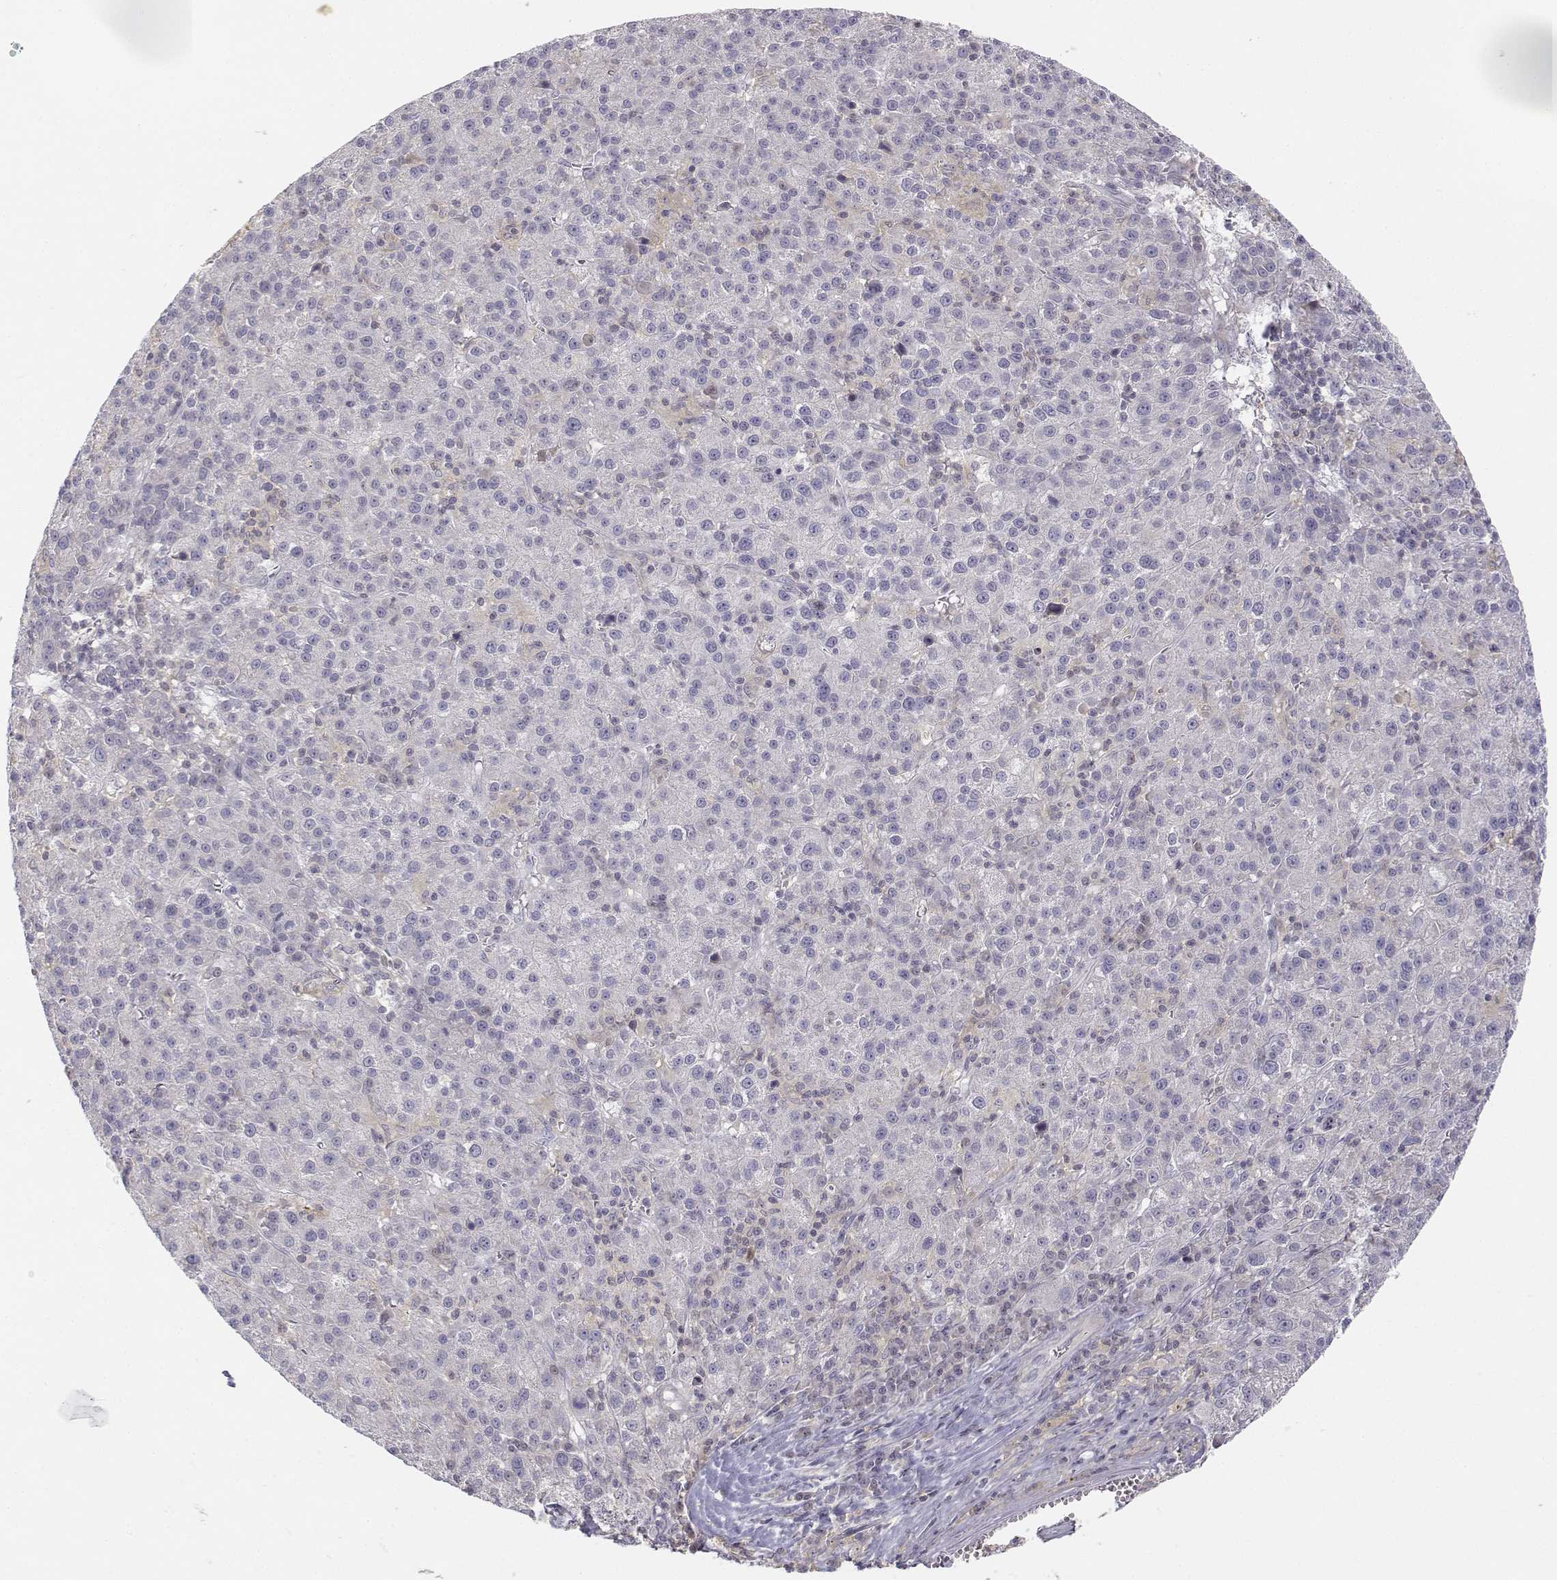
{"staining": {"intensity": "negative", "quantity": "none", "location": "none"}, "tissue": "liver cancer", "cell_type": "Tumor cells", "image_type": "cancer", "snomed": [{"axis": "morphology", "description": "Carcinoma, Hepatocellular, NOS"}, {"axis": "topography", "description": "Liver"}], "caption": "This is an immunohistochemistry (IHC) photomicrograph of liver cancer (hepatocellular carcinoma). There is no positivity in tumor cells.", "gene": "GLIPR1L2", "patient": {"sex": "female", "age": 60}}